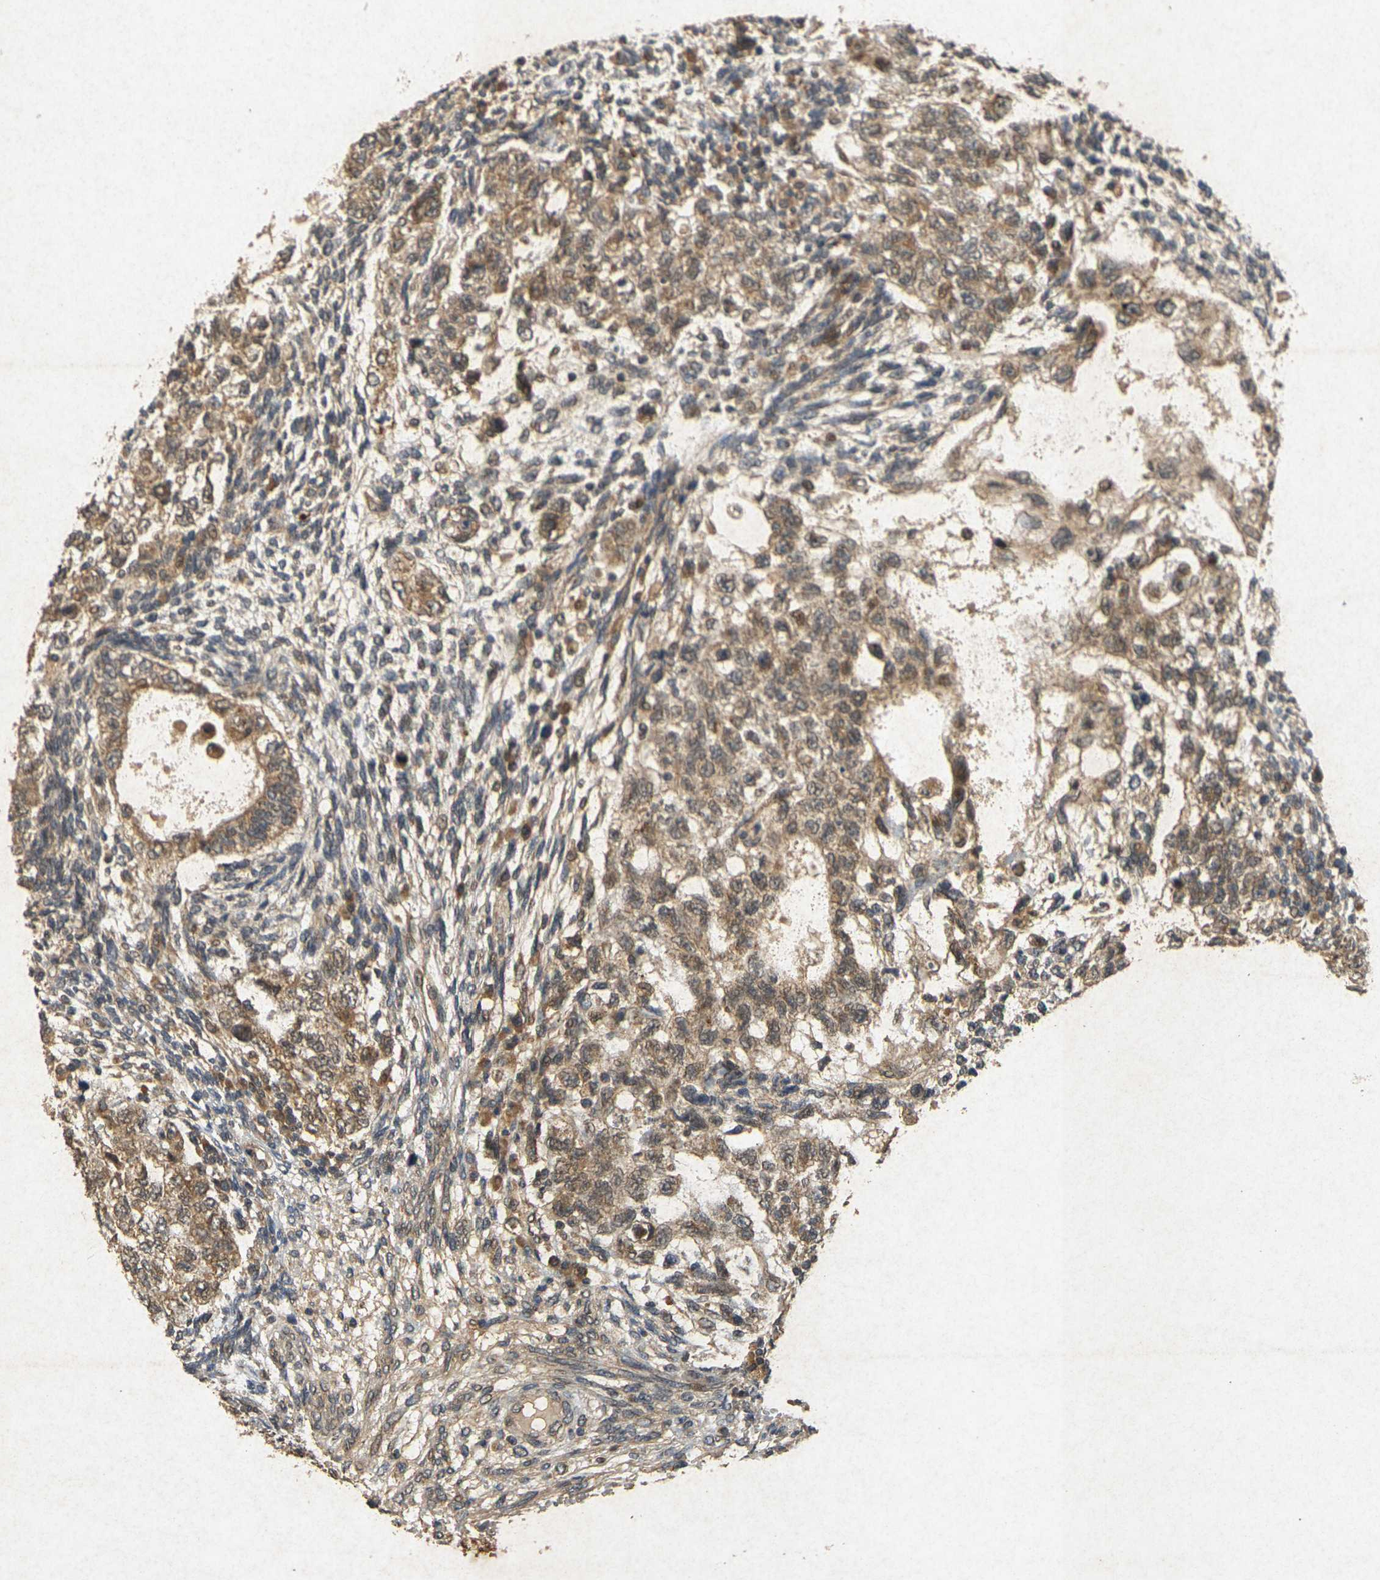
{"staining": {"intensity": "moderate", "quantity": ">75%", "location": "cytoplasmic/membranous"}, "tissue": "testis cancer", "cell_type": "Tumor cells", "image_type": "cancer", "snomed": [{"axis": "morphology", "description": "Normal tissue, NOS"}, {"axis": "morphology", "description": "Carcinoma, Embryonal, NOS"}, {"axis": "topography", "description": "Testis"}], "caption": "Tumor cells display moderate cytoplasmic/membranous staining in about >75% of cells in embryonal carcinoma (testis). (Stains: DAB (3,3'-diaminobenzidine) in brown, nuclei in blue, Microscopy: brightfield microscopy at high magnification).", "gene": "ERN1", "patient": {"sex": "male", "age": 36}}